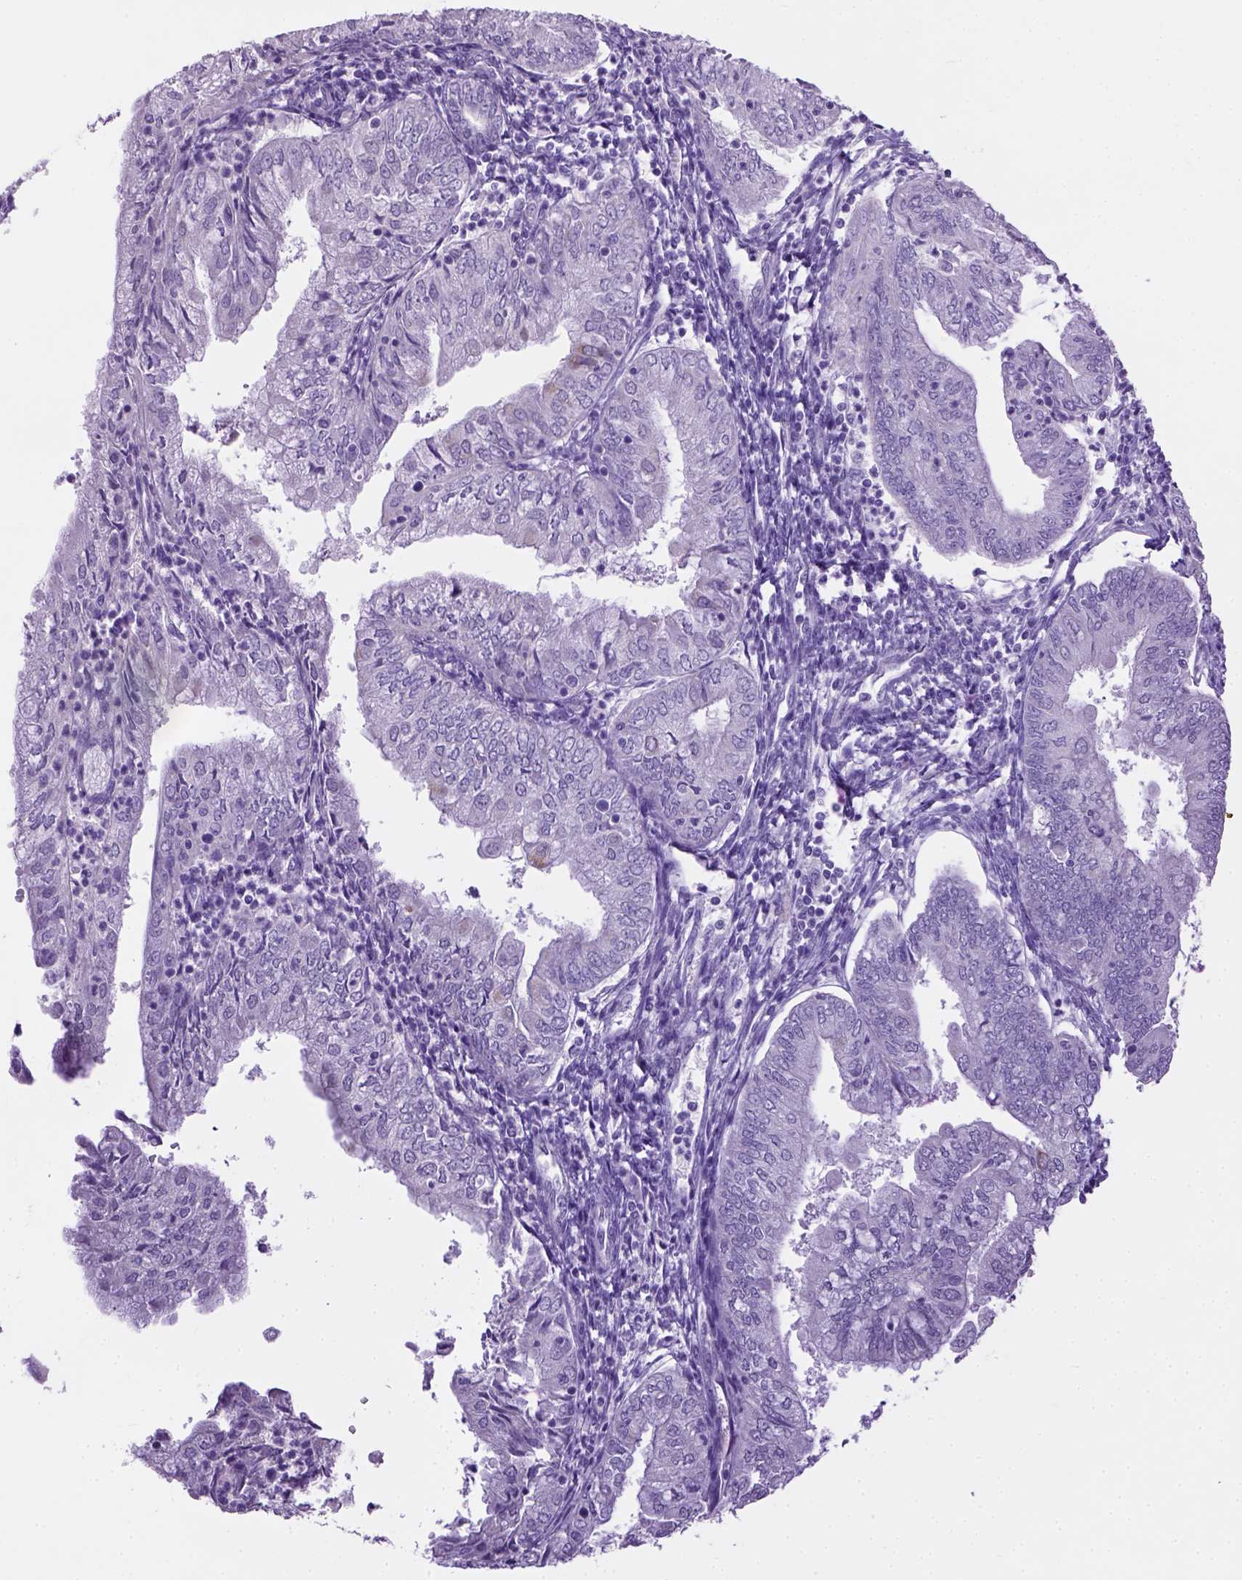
{"staining": {"intensity": "negative", "quantity": "none", "location": "none"}, "tissue": "endometrial cancer", "cell_type": "Tumor cells", "image_type": "cancer", "snomed": [{"axis": "morphology", "description": "Adenocarcinoma, NOS"}, {"axis": "topography", "description": "Endometrium"}], "caption": "Immunohistochemical staining of adenocarcinoma (endometrial) displays no significant staining in tumor cells. (DAB immunohistochemistry (IHC) with hematoxylin counter stain).", "gene": "CYP24A1", "patient": {"sex": "female", "age": 55}}